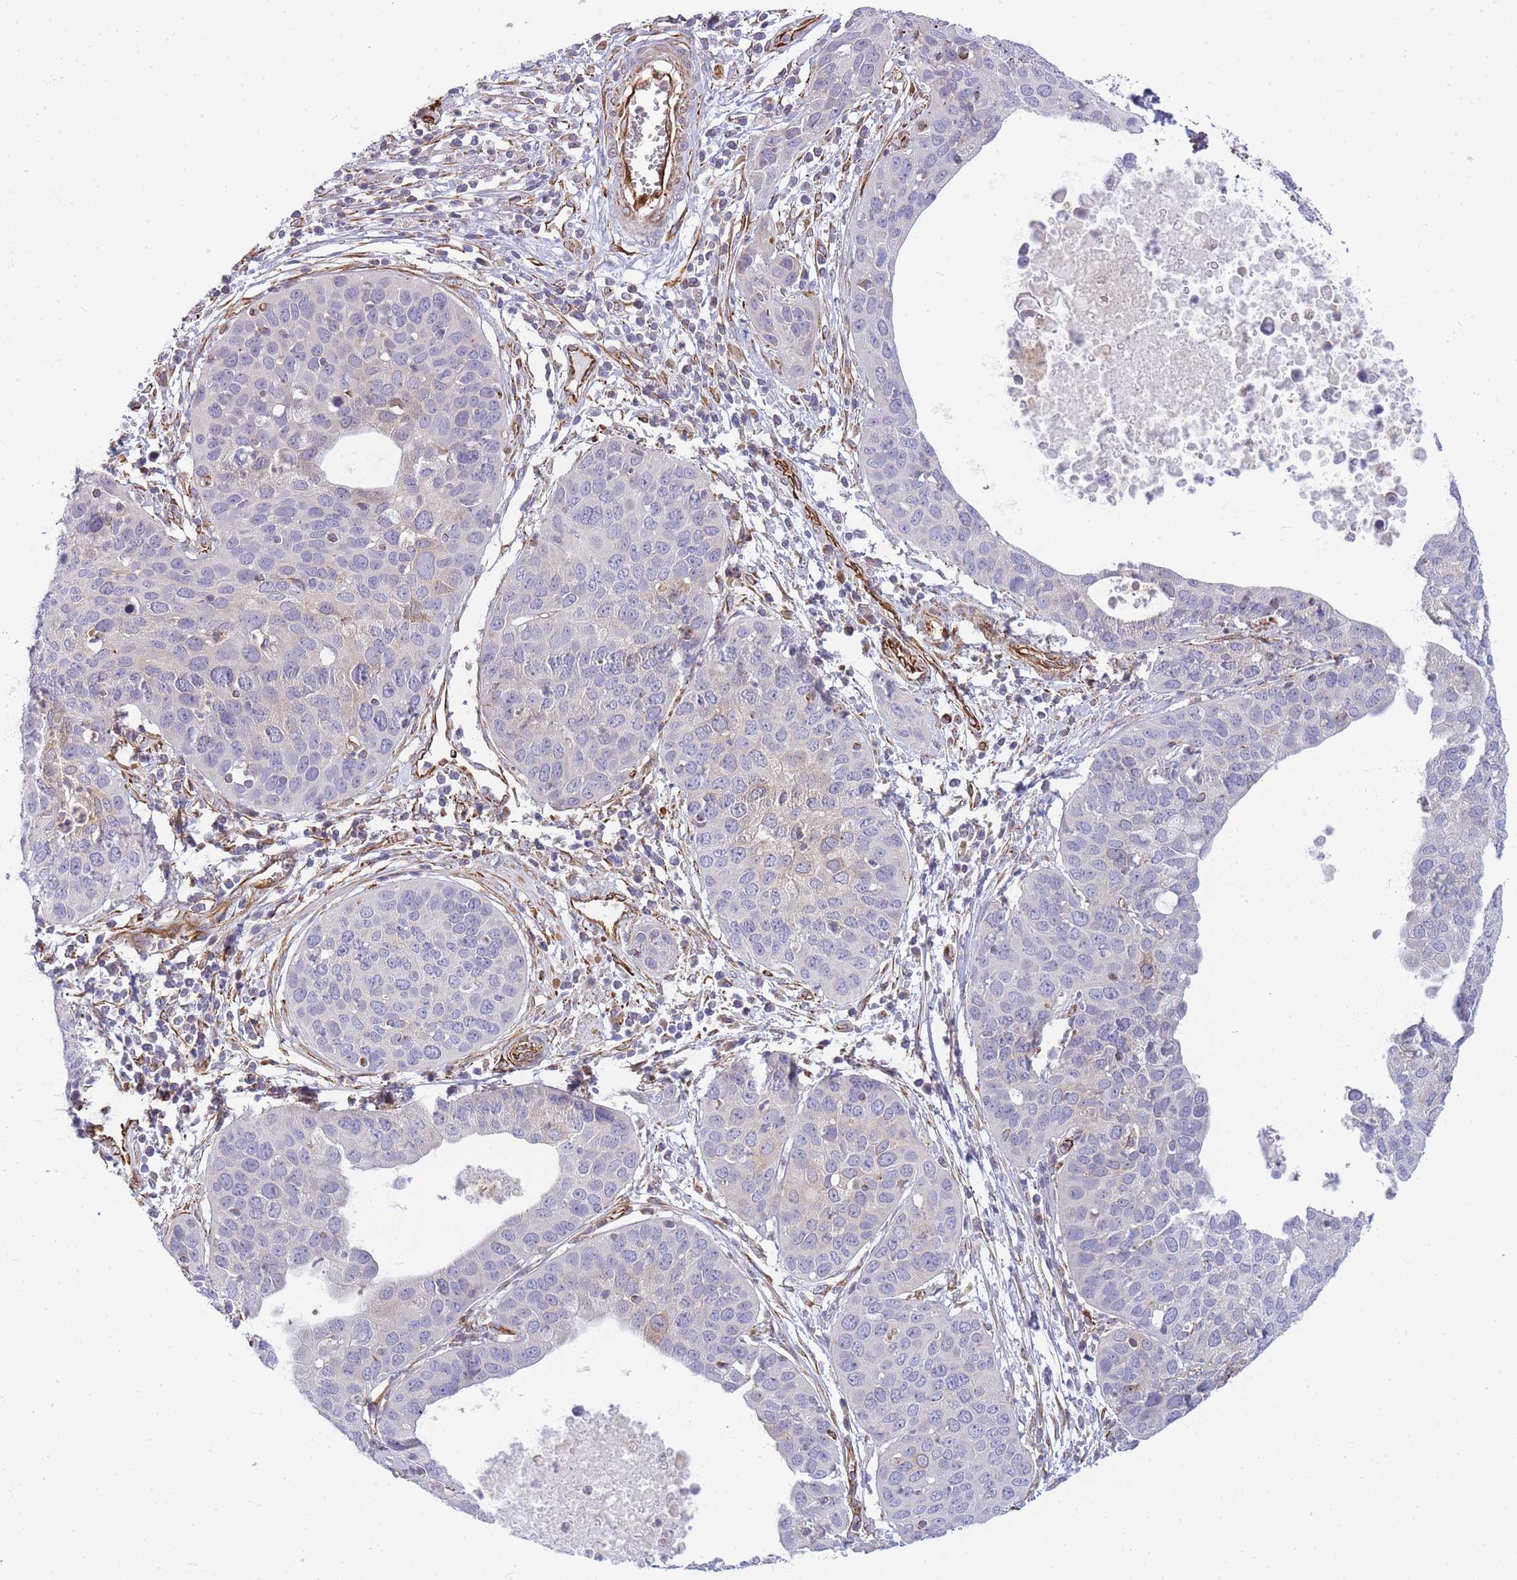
{"staining": {"intensity": "negative", "quantity": "none", "location": "none"}, "tissue": "cervical cancer", "cell_type": "Tumor cells", "image_type": "cancer", "snomed": [{"axis": "morphology", "description": "Squamous cell carcinoma, NOS"}, {"axis": "topography", "description": "Cervix"}], "caption": "This photomicrograph is of cervical cancer stained with IHC to label a protein in brown with the nuclei are counter-stained blue. There is no expression in tumor cells.", "gene": "ECPAS", "patient": {"sex": "female", "age": 36}}